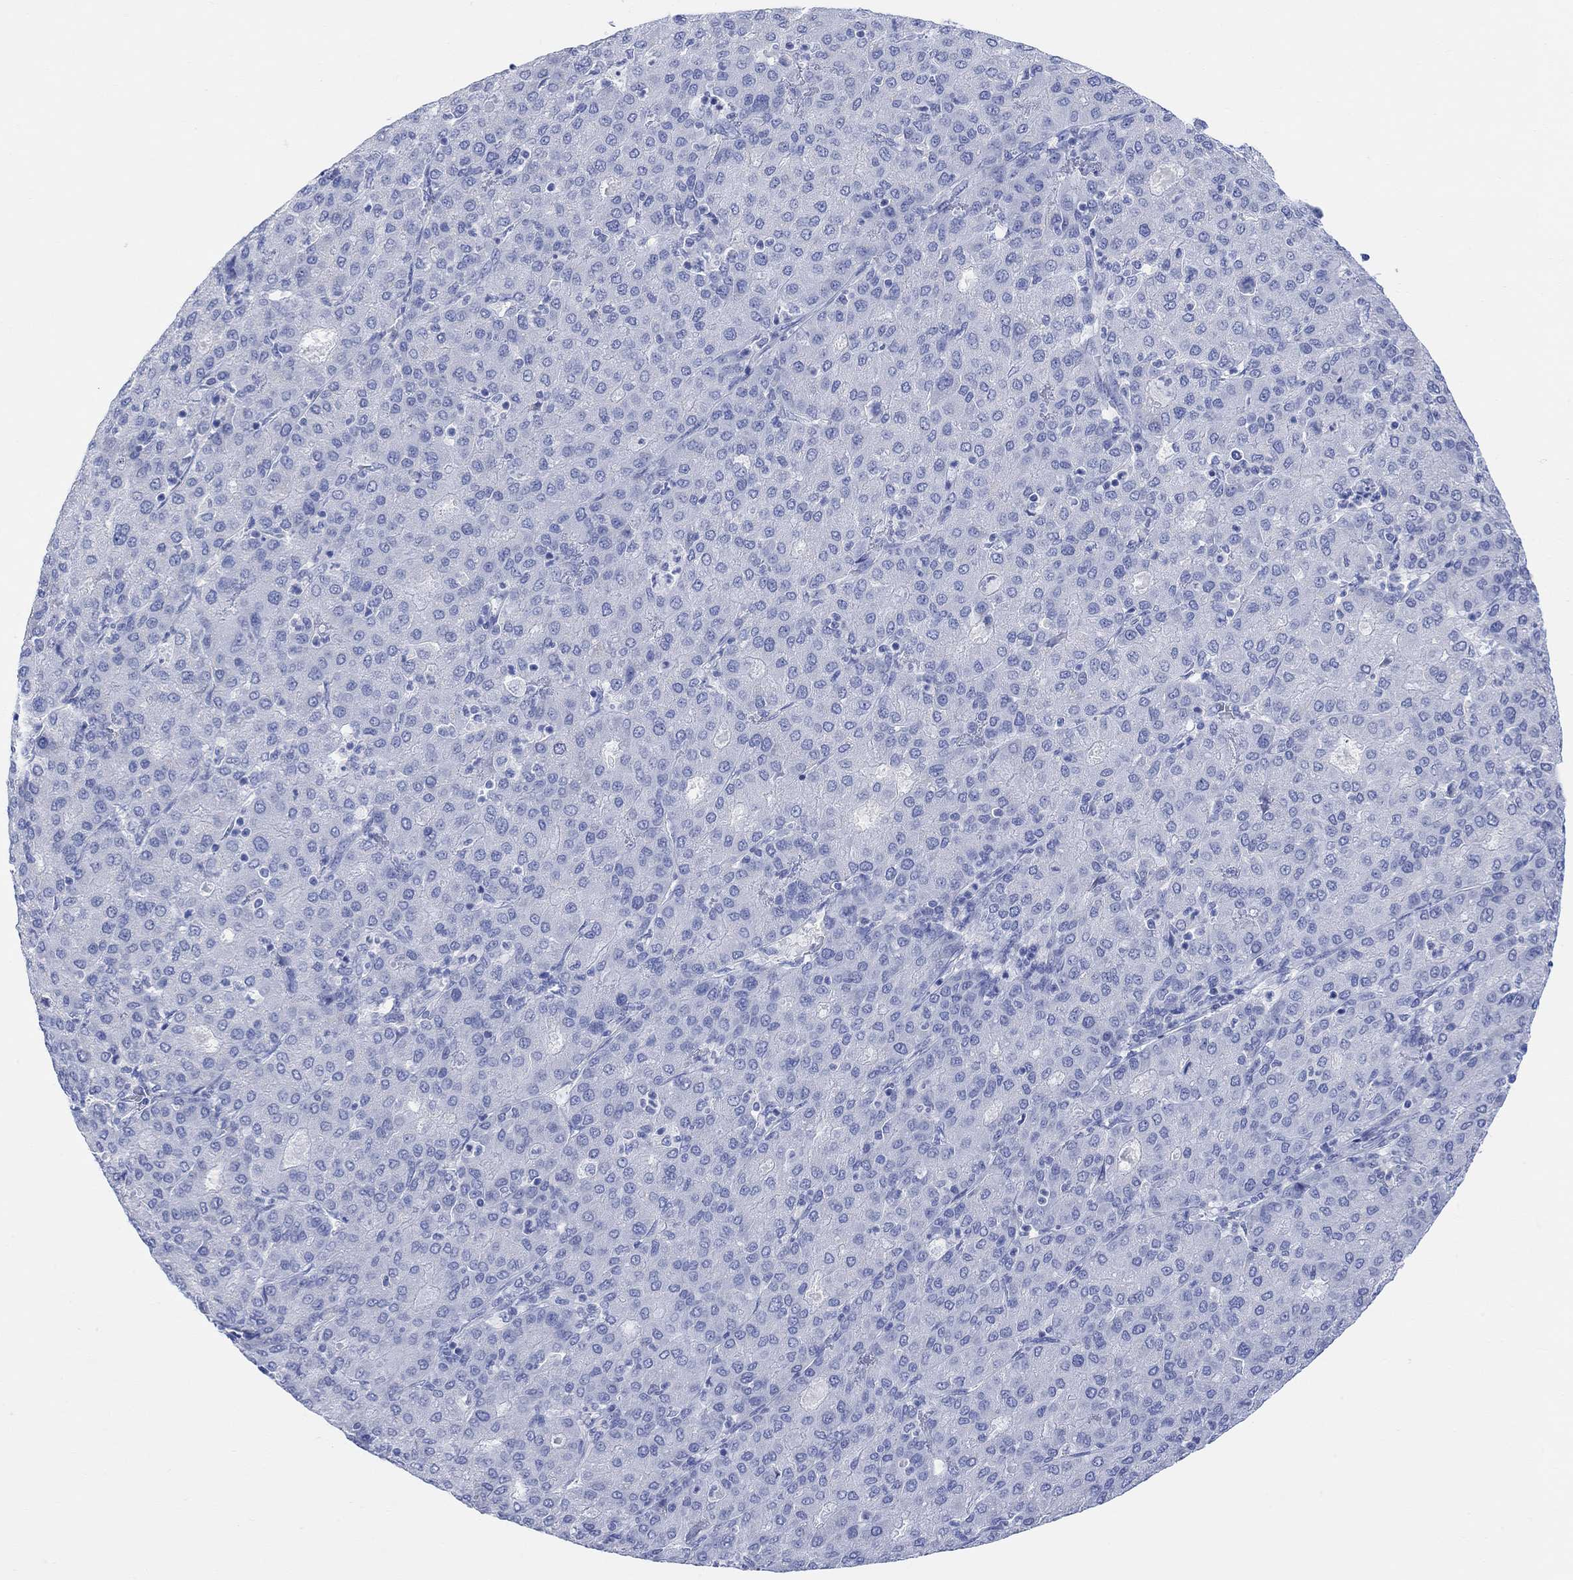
{"staining": {"intensity": "negative", "quantity": "none", "location": "none"}, "tissue": "liver cancer", "cell_type": "Tumor cells", "image_type": "cancer", "snomed": [{"axis": "morphology", "description": "Carcinoma, Hepatocellular, NOS"}, {"axis": "topography", "description": "Liver"}], "caption": "Image shows no significant protein expression in tumor cells of hepatocellular carcinoma (liver).", "gene": "GNG13", "patient": {"sex": "male", "age": 65}}